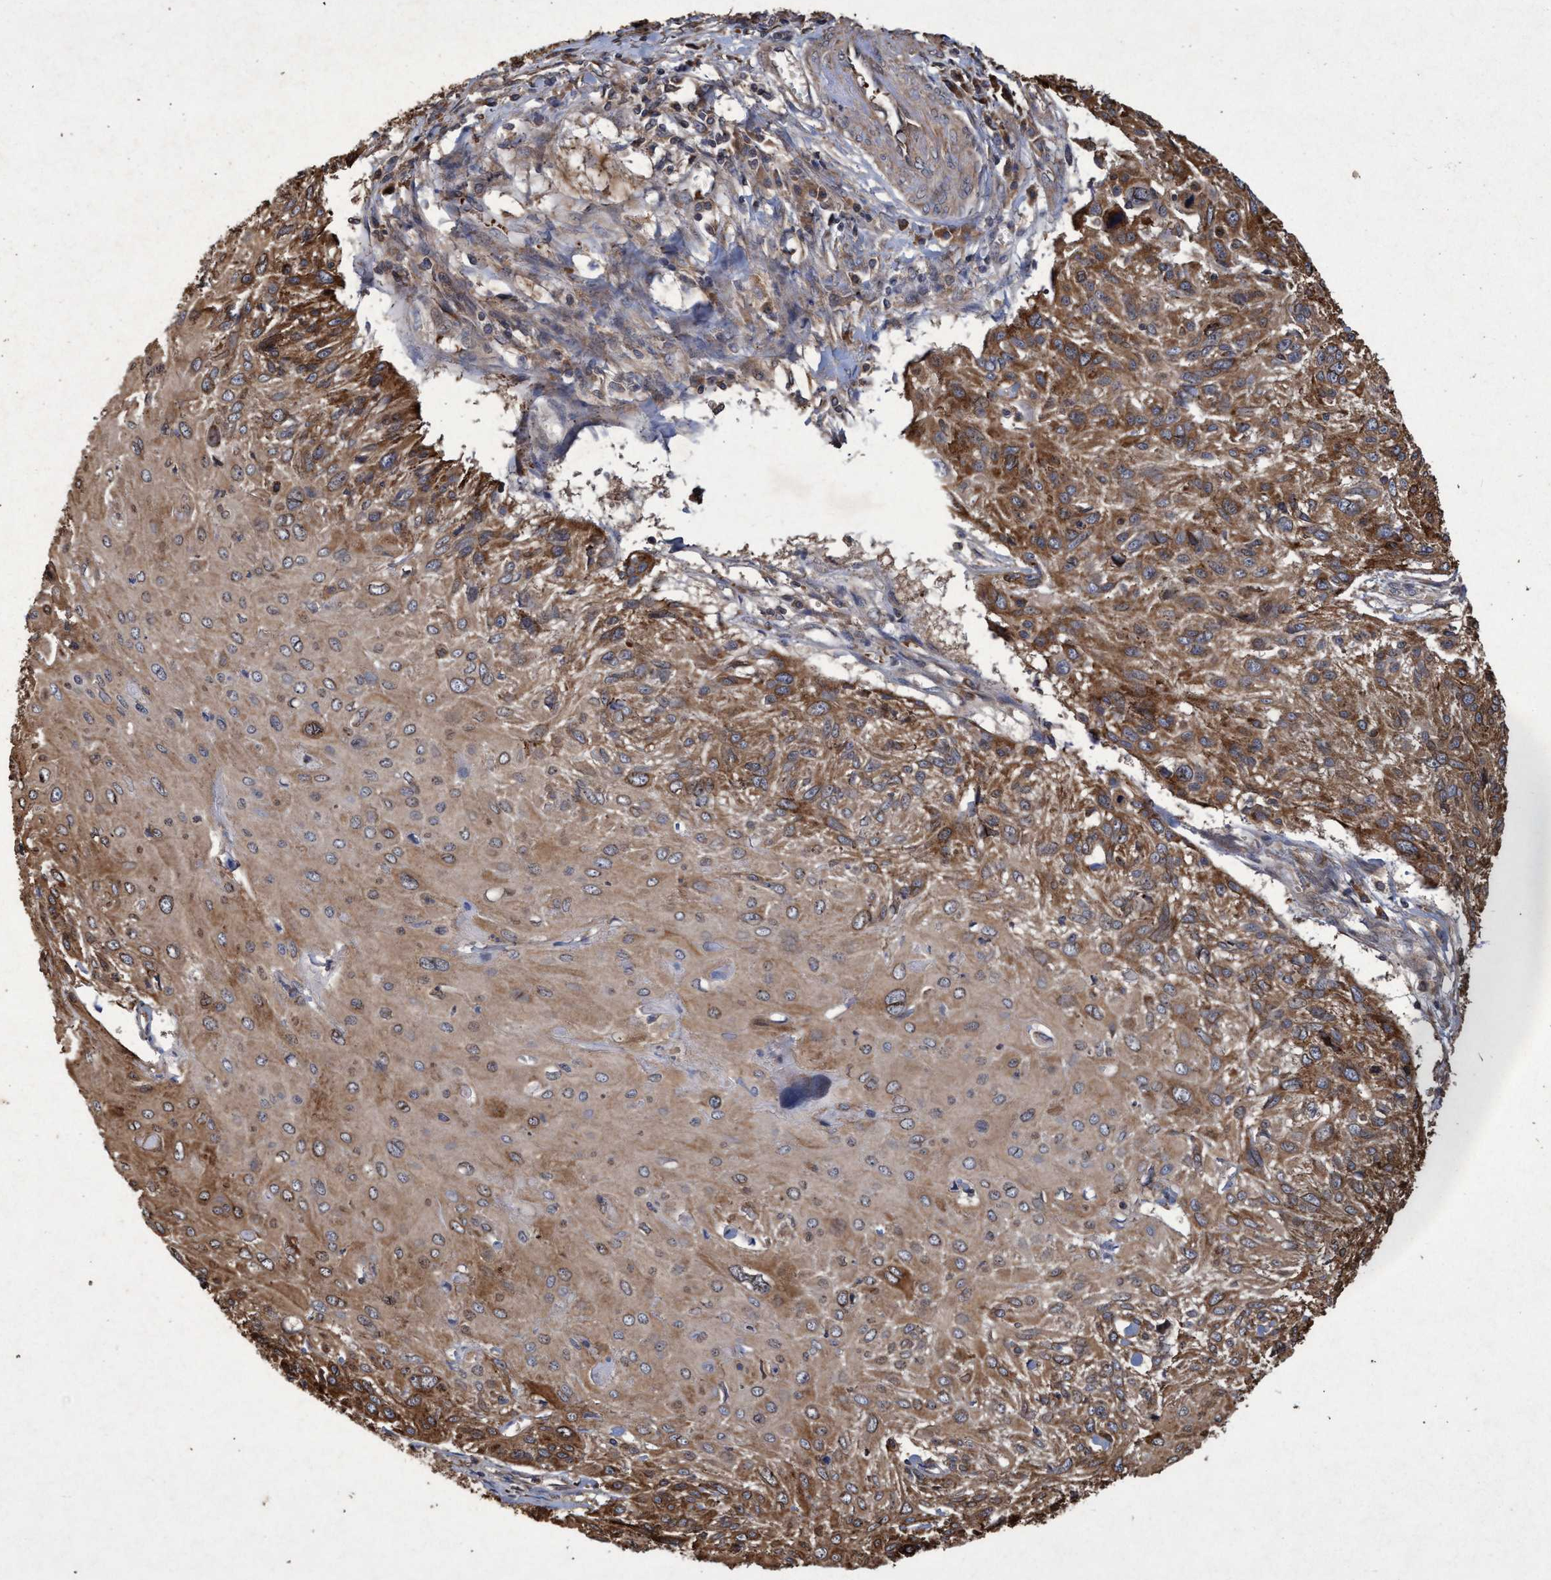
{"staining": {"intensity": "moderate", "quantity": ">75%", "location": "cytoplasmic/membranous"}, "tissue": "cervical cancer", "cell_type": "Tumor cells", "image_type": "cancer", "snomed": [{"axis": "morphology", "description": "Squamous cell carcinoma, NOS"}, {"axis": "topography", "description": "Cervix"}], "caption": "An immunohistochemistry (IHC) image of tumor tissue is shown. Protein staining in brown shows moderate cytoplasmic/membranous positivity in cervical cancer within tumor cells.", "gene": "CHMP6", "patient": {"sex": "female", "age": 51}}